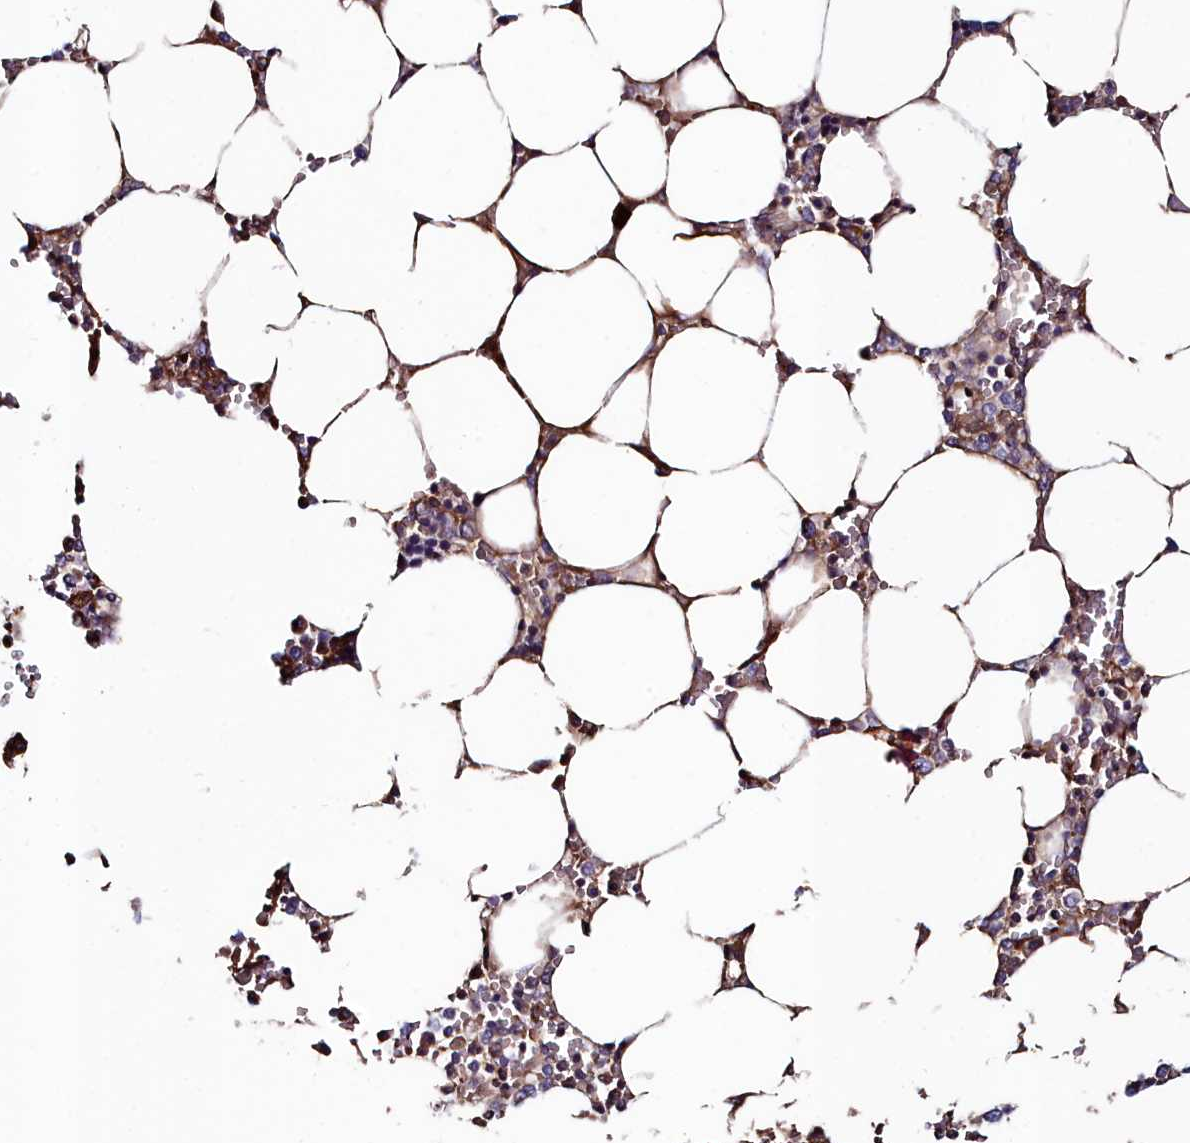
{"staining": {"intensity": "negative", "quantity": "none", "location": "none"}, "tissue": "bone marrow", "cell_type": "Hematopoietic cells", "image_type": "normal", "snomed": [{"axis": "morphology", "description": "Normal tissue, NOS"}, {"axis": "topography", "description": "Bone marrow"}], "caption": "Micrograph shows no significant protein positivity in hematopoietic cells of normal bone marrow.", "gene": "KCTD18", "patient": {"sex": "male", "age": 64}}